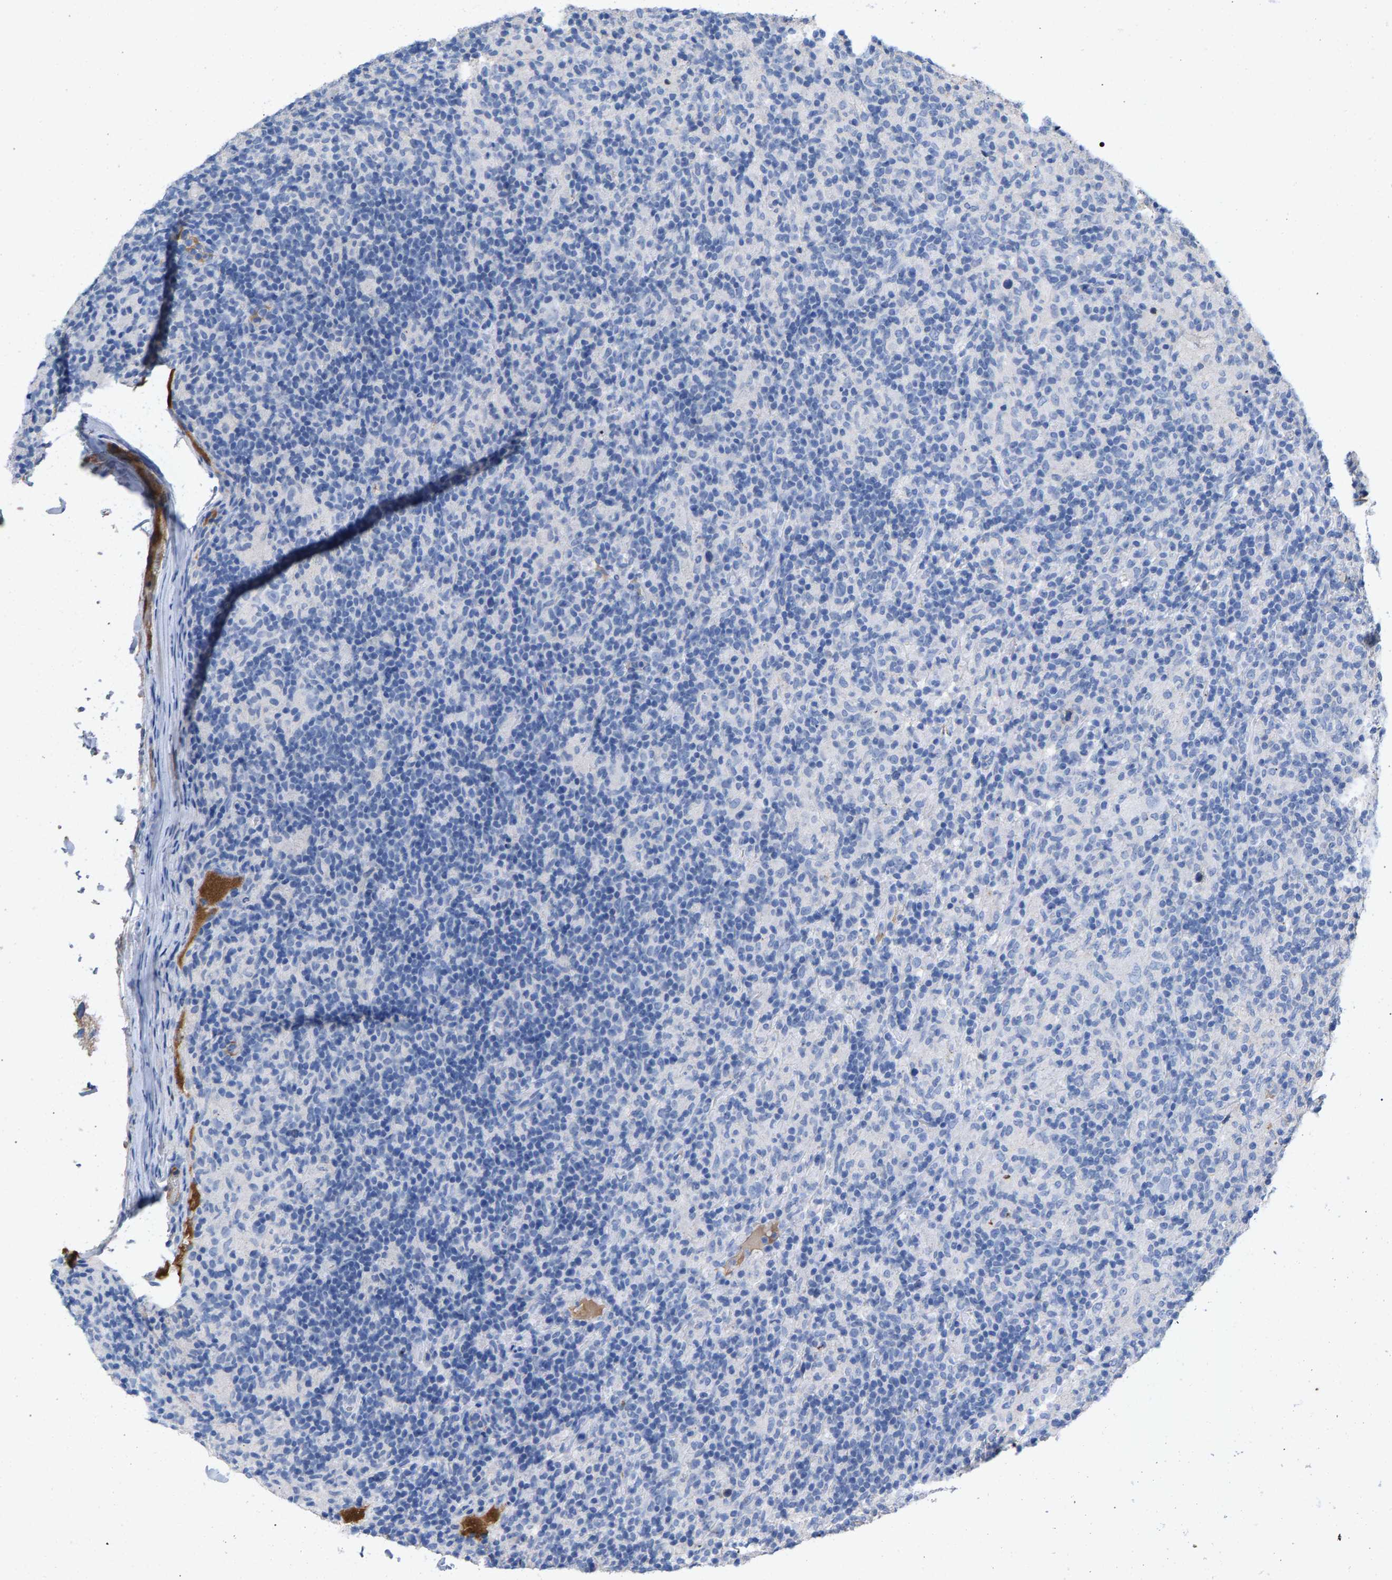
{"staining": {"intensity": "negative", "quantity": "none", "location": "none"}, "tissue": "lymphoma", "cell_type": "Tumor cells", "image_type": "cancer", "snomed": [{"axis": "morphology", "description": "Hodgkin's disease, NOS"}, {"axis": "topography", "description": "Lymph node"}], "caption": "Immunohistochemistry of lymphoma demonstrates no expression in tumor cells.", "gene": "APOH", "patient": {"sex": "male", "age": 70}}